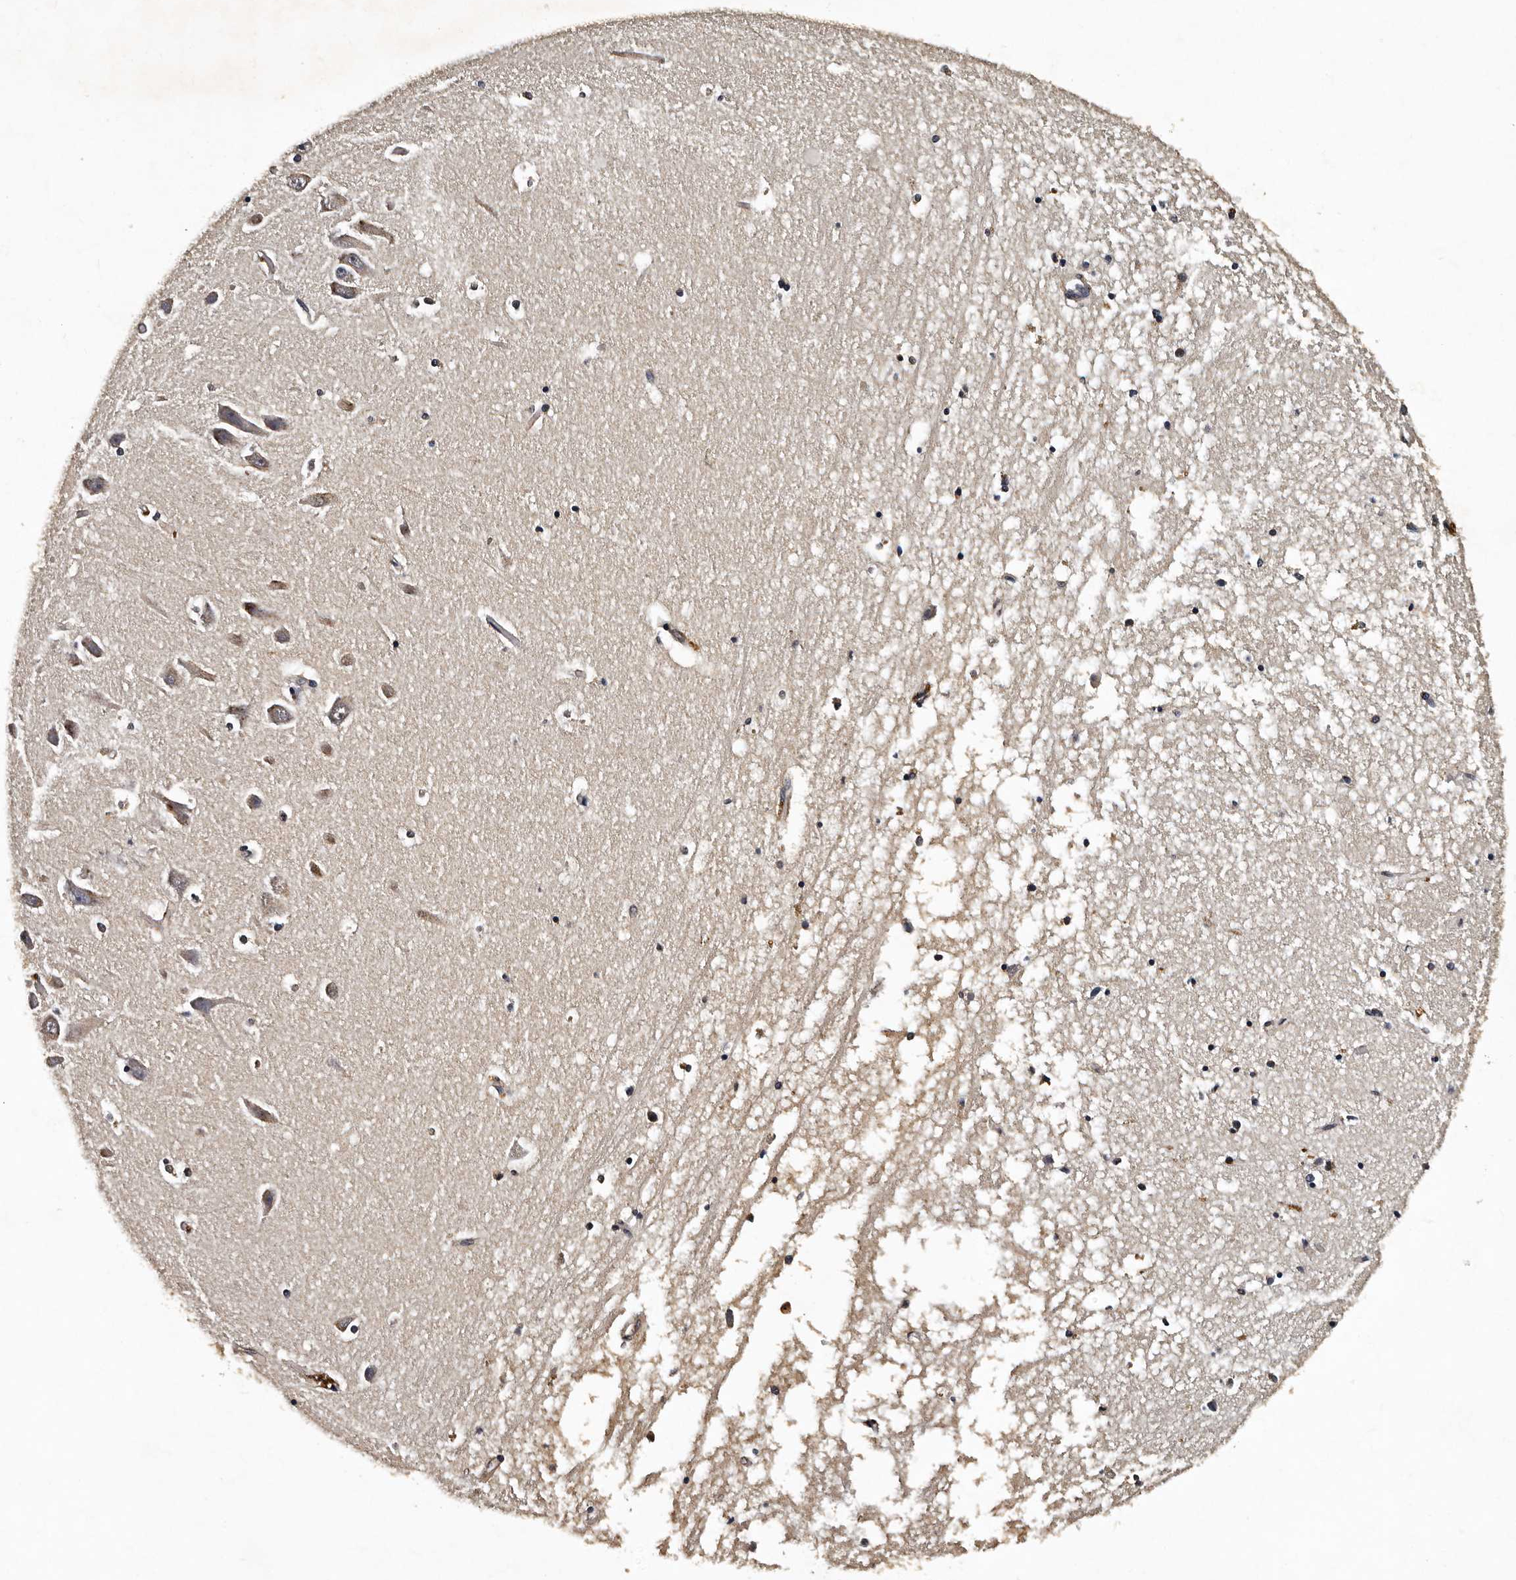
{"staining": {"intensity": "negative", "quantity": "none", "location": "none"}, "tissue": "hippocampus", "cell_type": "Glial cells", "image_type": "normal", "snomed": [{"axis": "morphology", "description": "Normal tissue, NOS"}, {"axis": "topography", "description": "Hippocampus"}], "caption": "This photomicrograph is of normal hippocampus stained with IHC to label a protein in brown with the nuclei are counter-stained blue. There is no staining in glial cells.", "gene": "CPNE3", "patient": {"sex": "male", "age": 45}}